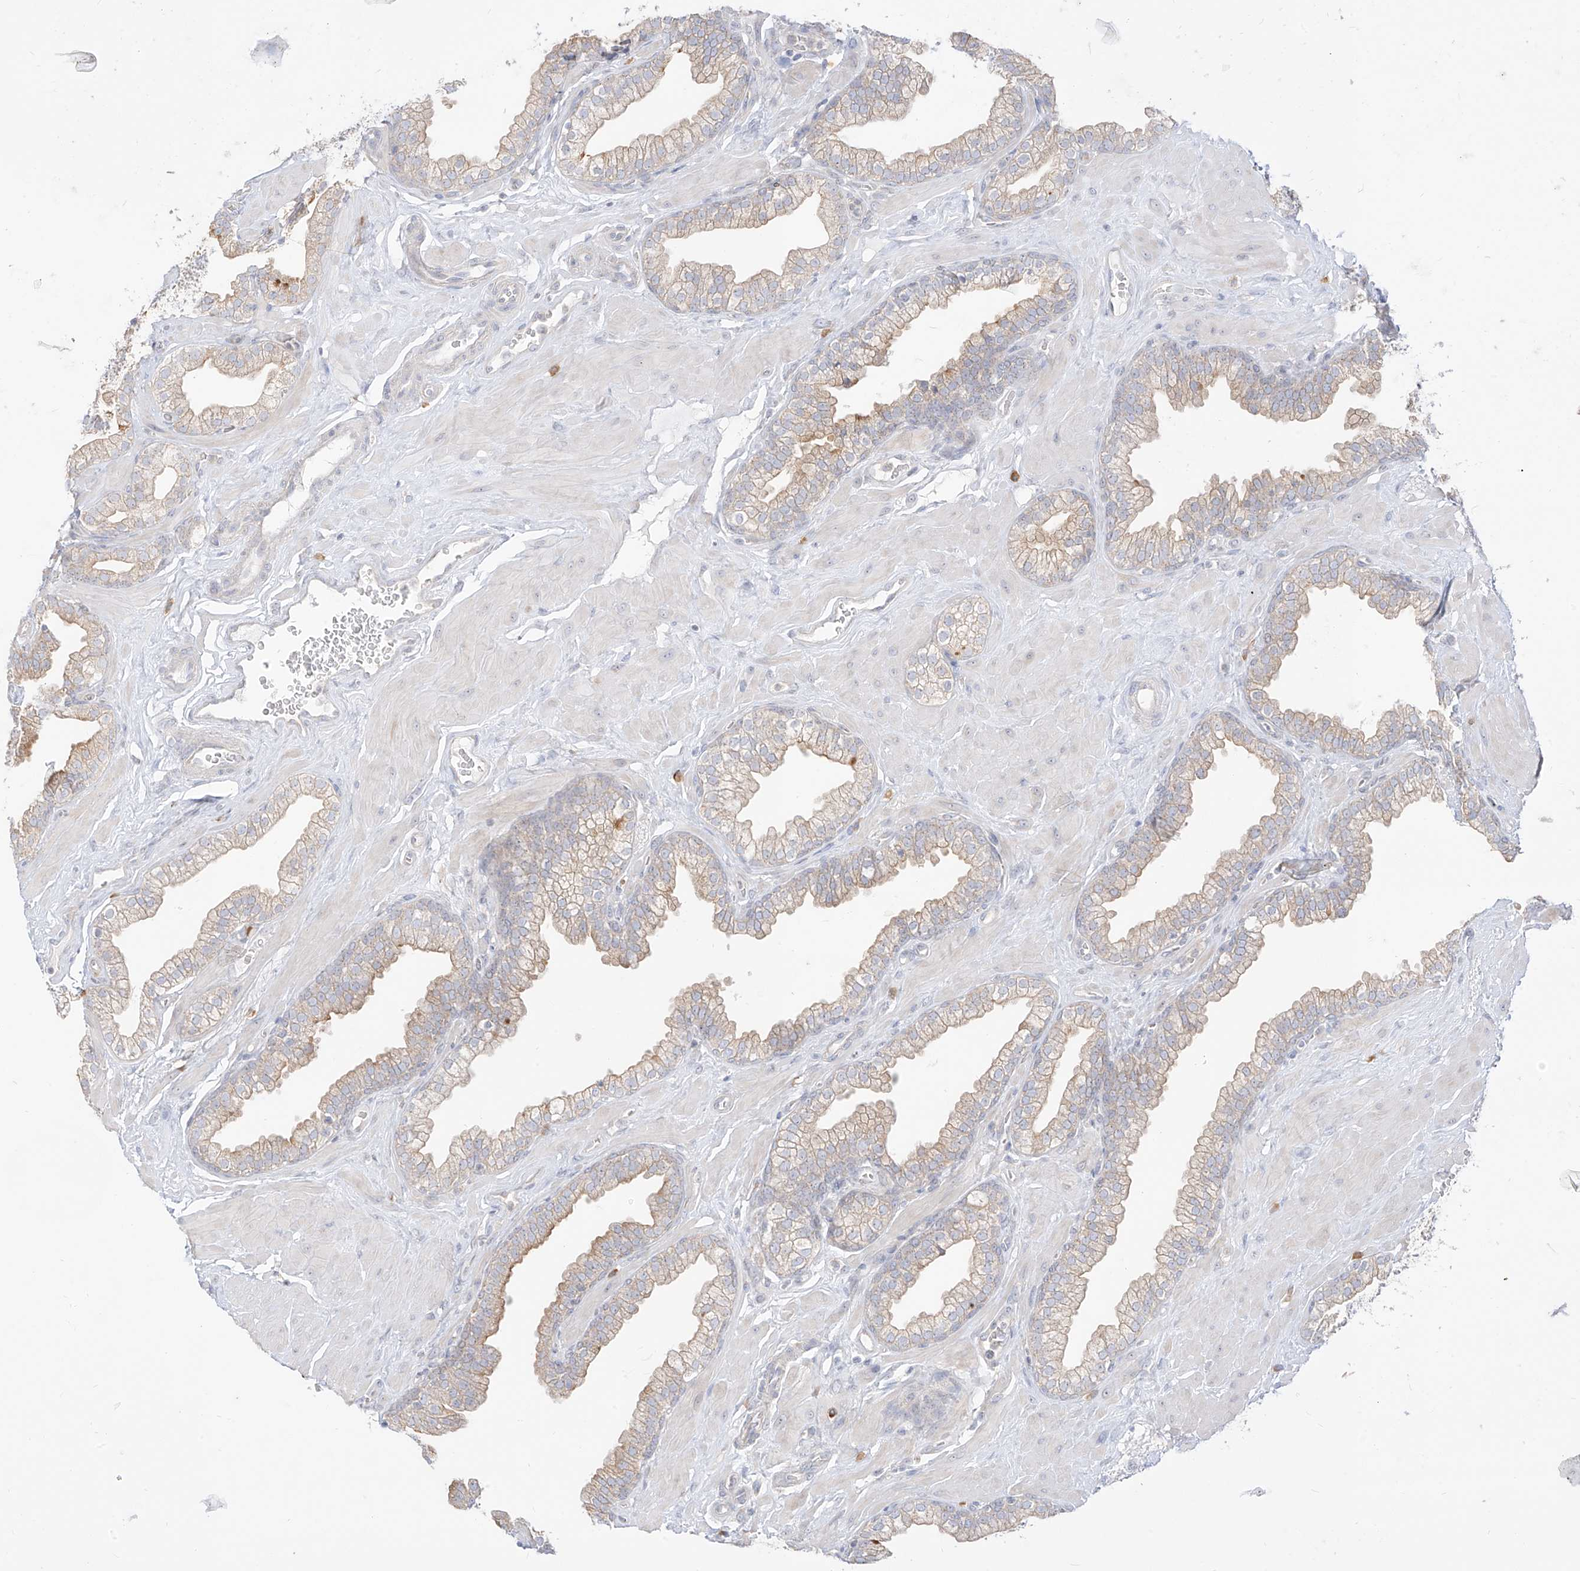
{"staining": {"intensity": "weak", "quantity": "<25%", "location": "cytoplasmic/membranous"}, "tissue": "prostate", "cell_type": "Glandular cells", "image_type": "normal", "snomed": [{"axis": "morphology", "description": "Normal tissue, NOS"}, {"axis": "morphology", "description": "Urothelial carcinoma, Low grade"}, {"axis": "topography", "description": "Urinary bladder"}, {"axis": "topography", "description": "Prostate"}], "caption": "The image shows no significant staining in glandular cells of prostate. The staining is performed using DAB (3,3'-diaminobenzidine) brown chromogen with nuclei counter-stained in using hematoxylin.", "gene": "SYTL3", "patient": {"sex": "male", "age": 60}}